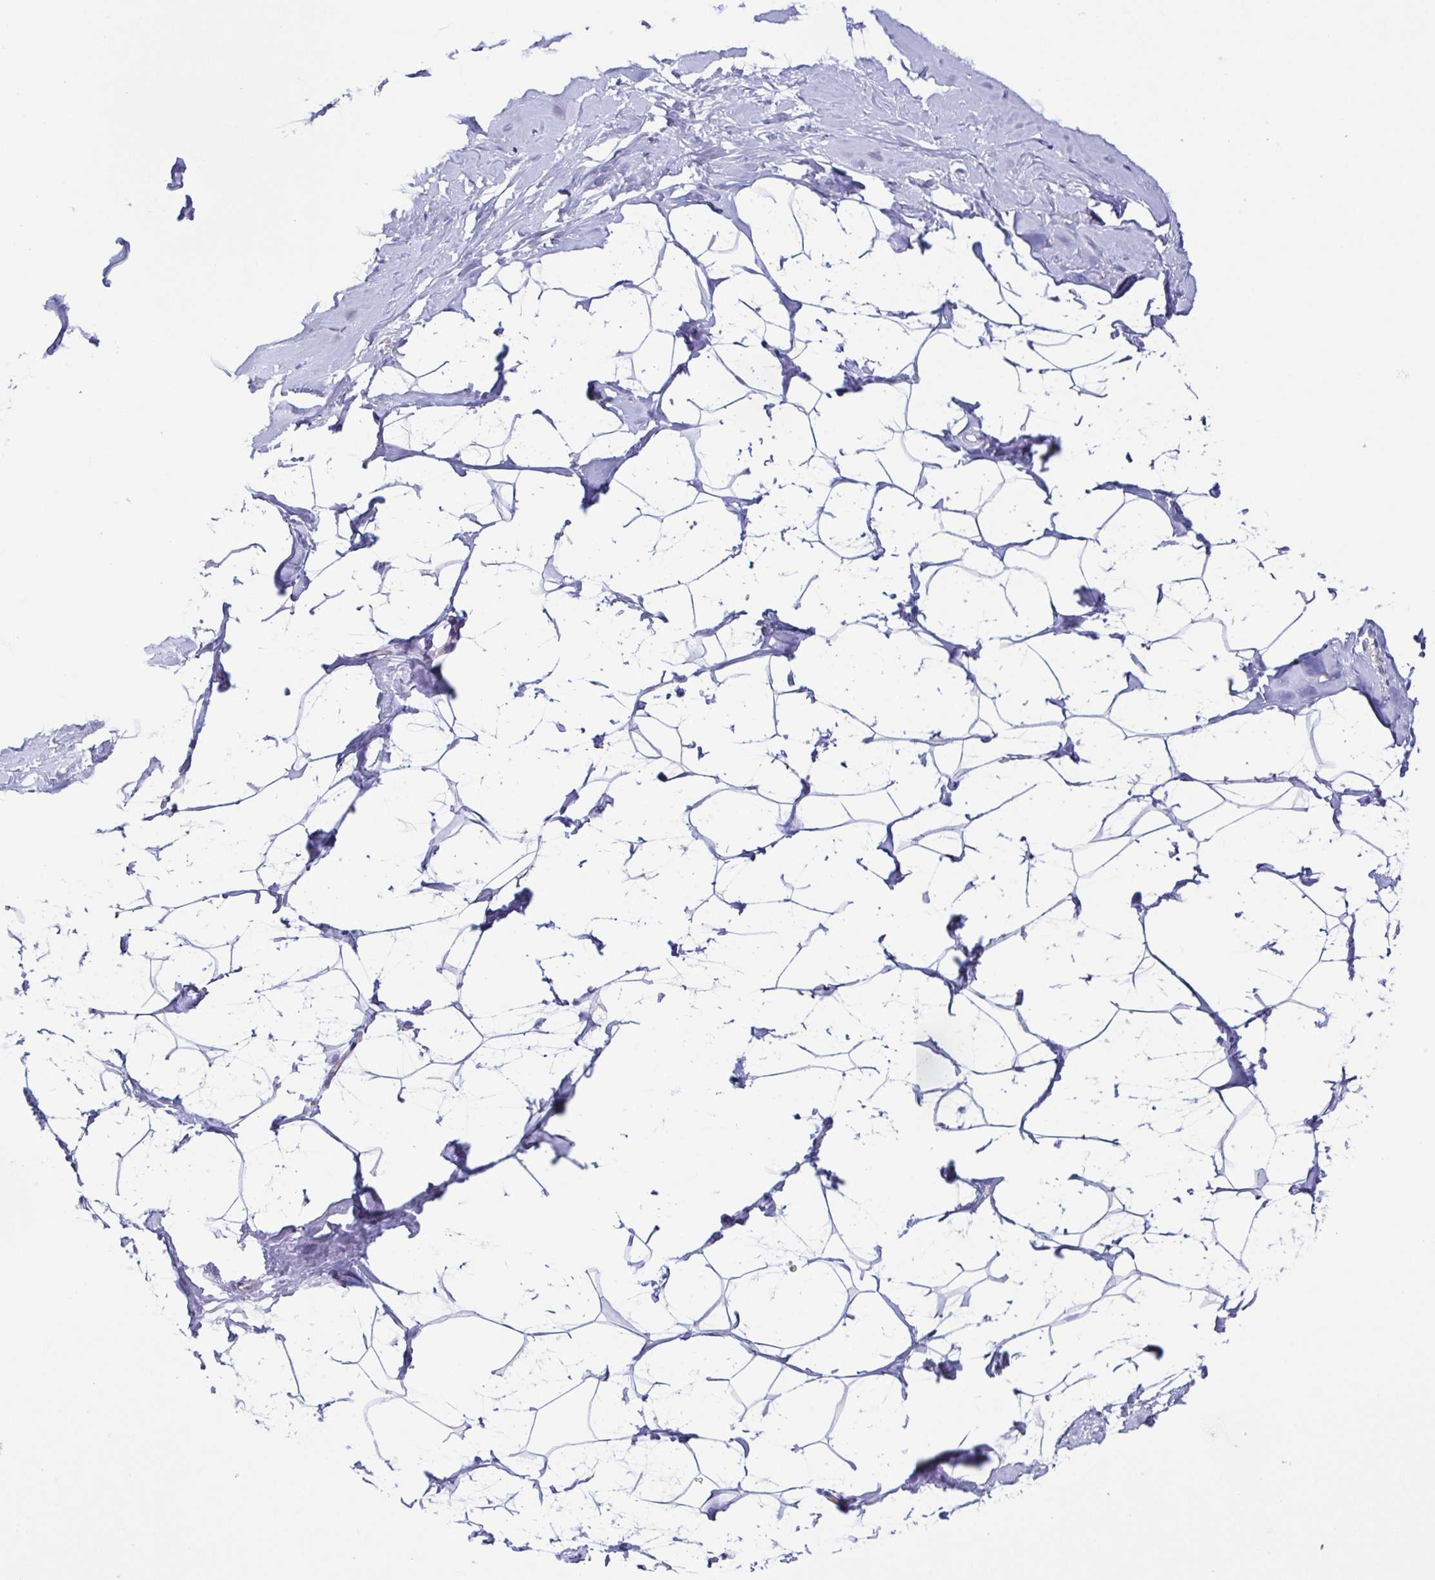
{"staining": {"intensity": "negative", "quantity": "none", "location": "none"}, "tissue": "breast", "cell_type": "Adipocytes", "image_type": "normal", "snomed": [{"axis": "morphology", "description": "Normal tissue, NOS"}, {"axis": "topography", "description": "Breast"}], "caption": "There is no significant staining in adipocytes of breast. Brightfield microscopy of IHC stained with DAB (3,3'-diaminobenzidine) (brown) and hematoxylin (blue), captured at high magnification.", "gene": "LDLRAD1", "patient": {"sex": "female", "age": 32}}